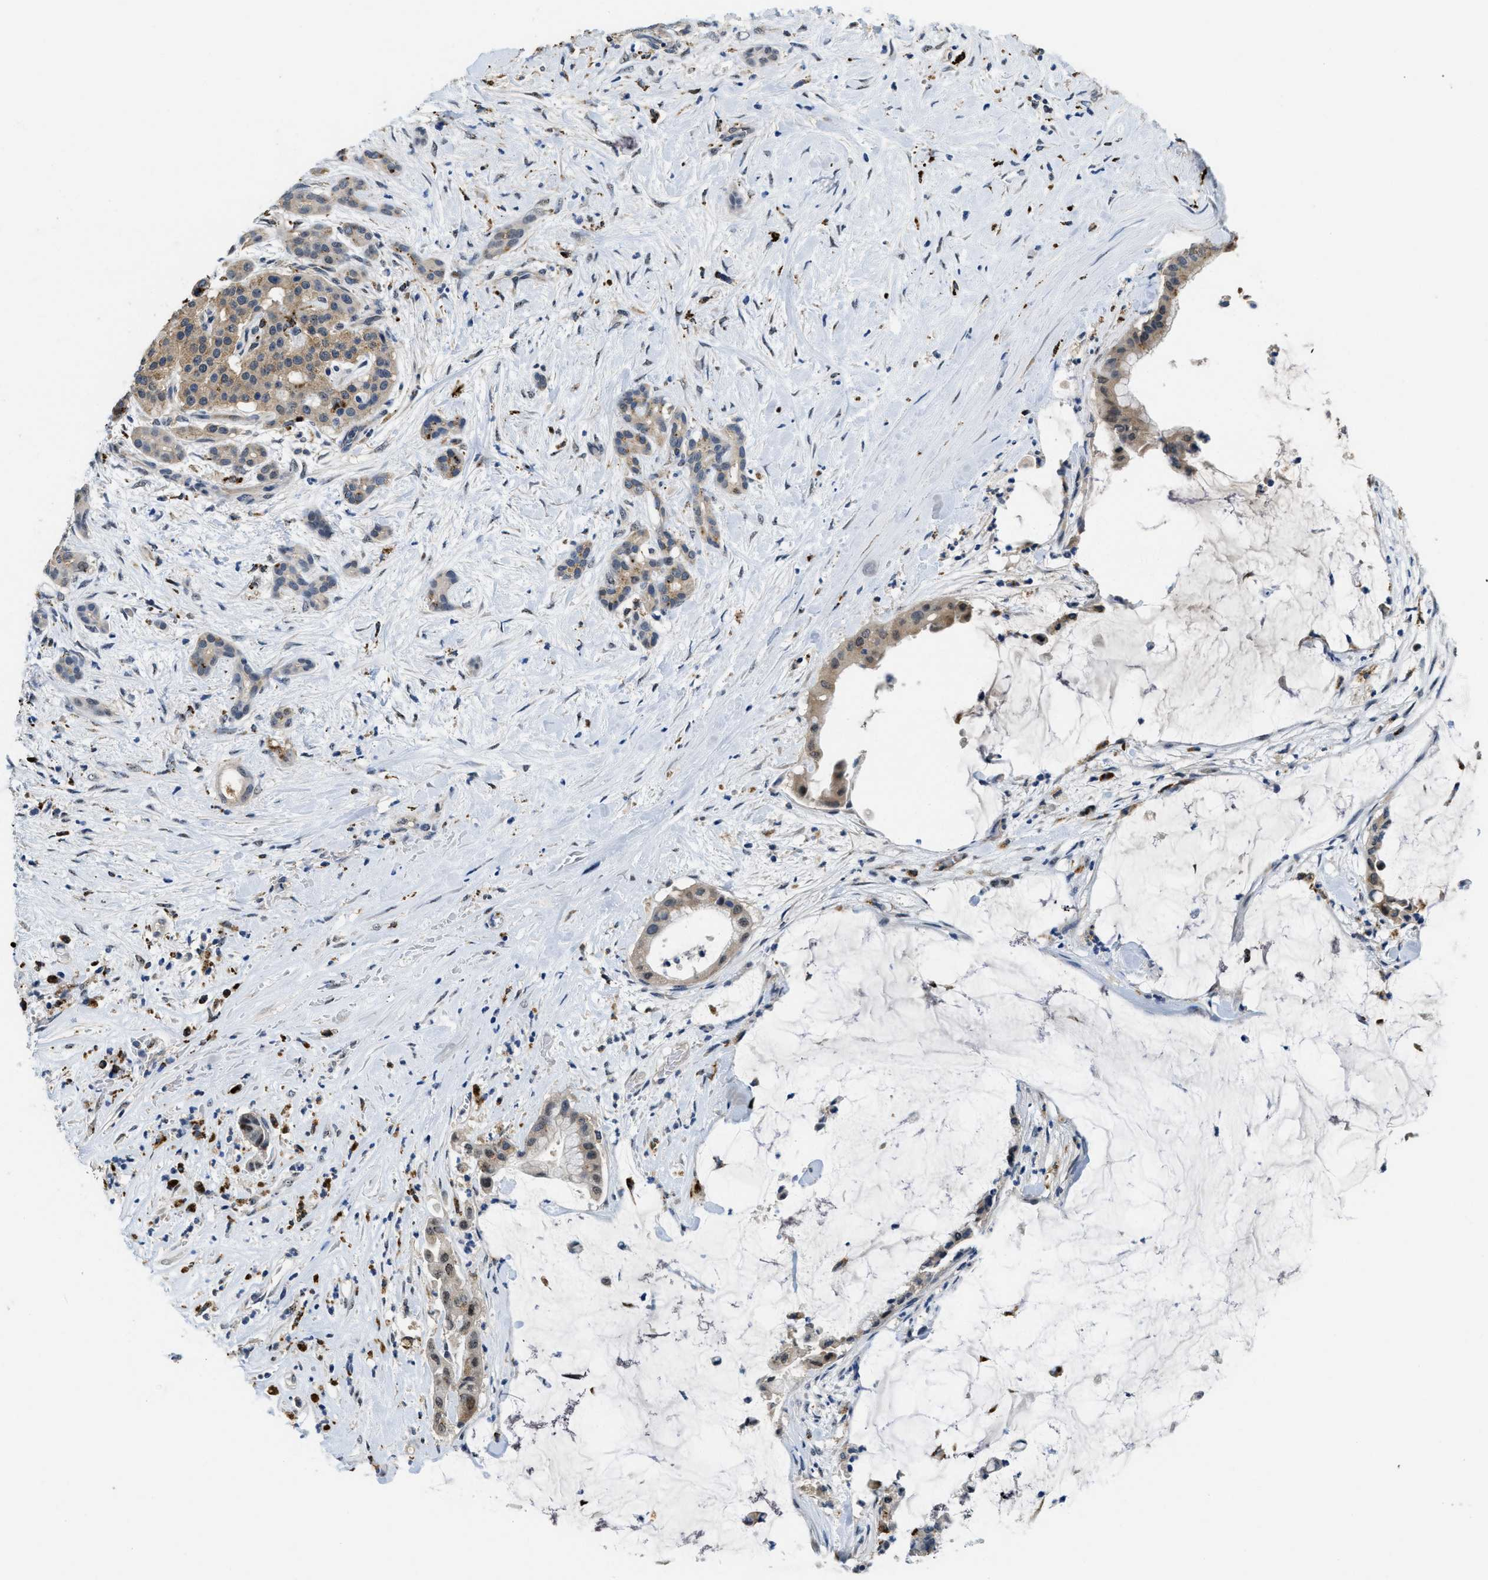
{"staining": {"intensity": "weak", "quantity": "25%-75%", "location": "cytoplasmic/membranous"}, "tissue": "pancreatic cancer", "cell_type": "Tumor cells", "image_type": "cancer", "snomed": [{"axis": "morphology", "description": "Adenocarcinoma, NOS"}, {"axis": "topography", "description": "Pancreas"}], "caption": "Tumor cells reveal low levels of weak cytoplasmic/membranous expression in about 25%-75% of cells in human pancreatic cancer.", "gene": "BMPR2", "patient": {"sex": "male", "age": 41}}